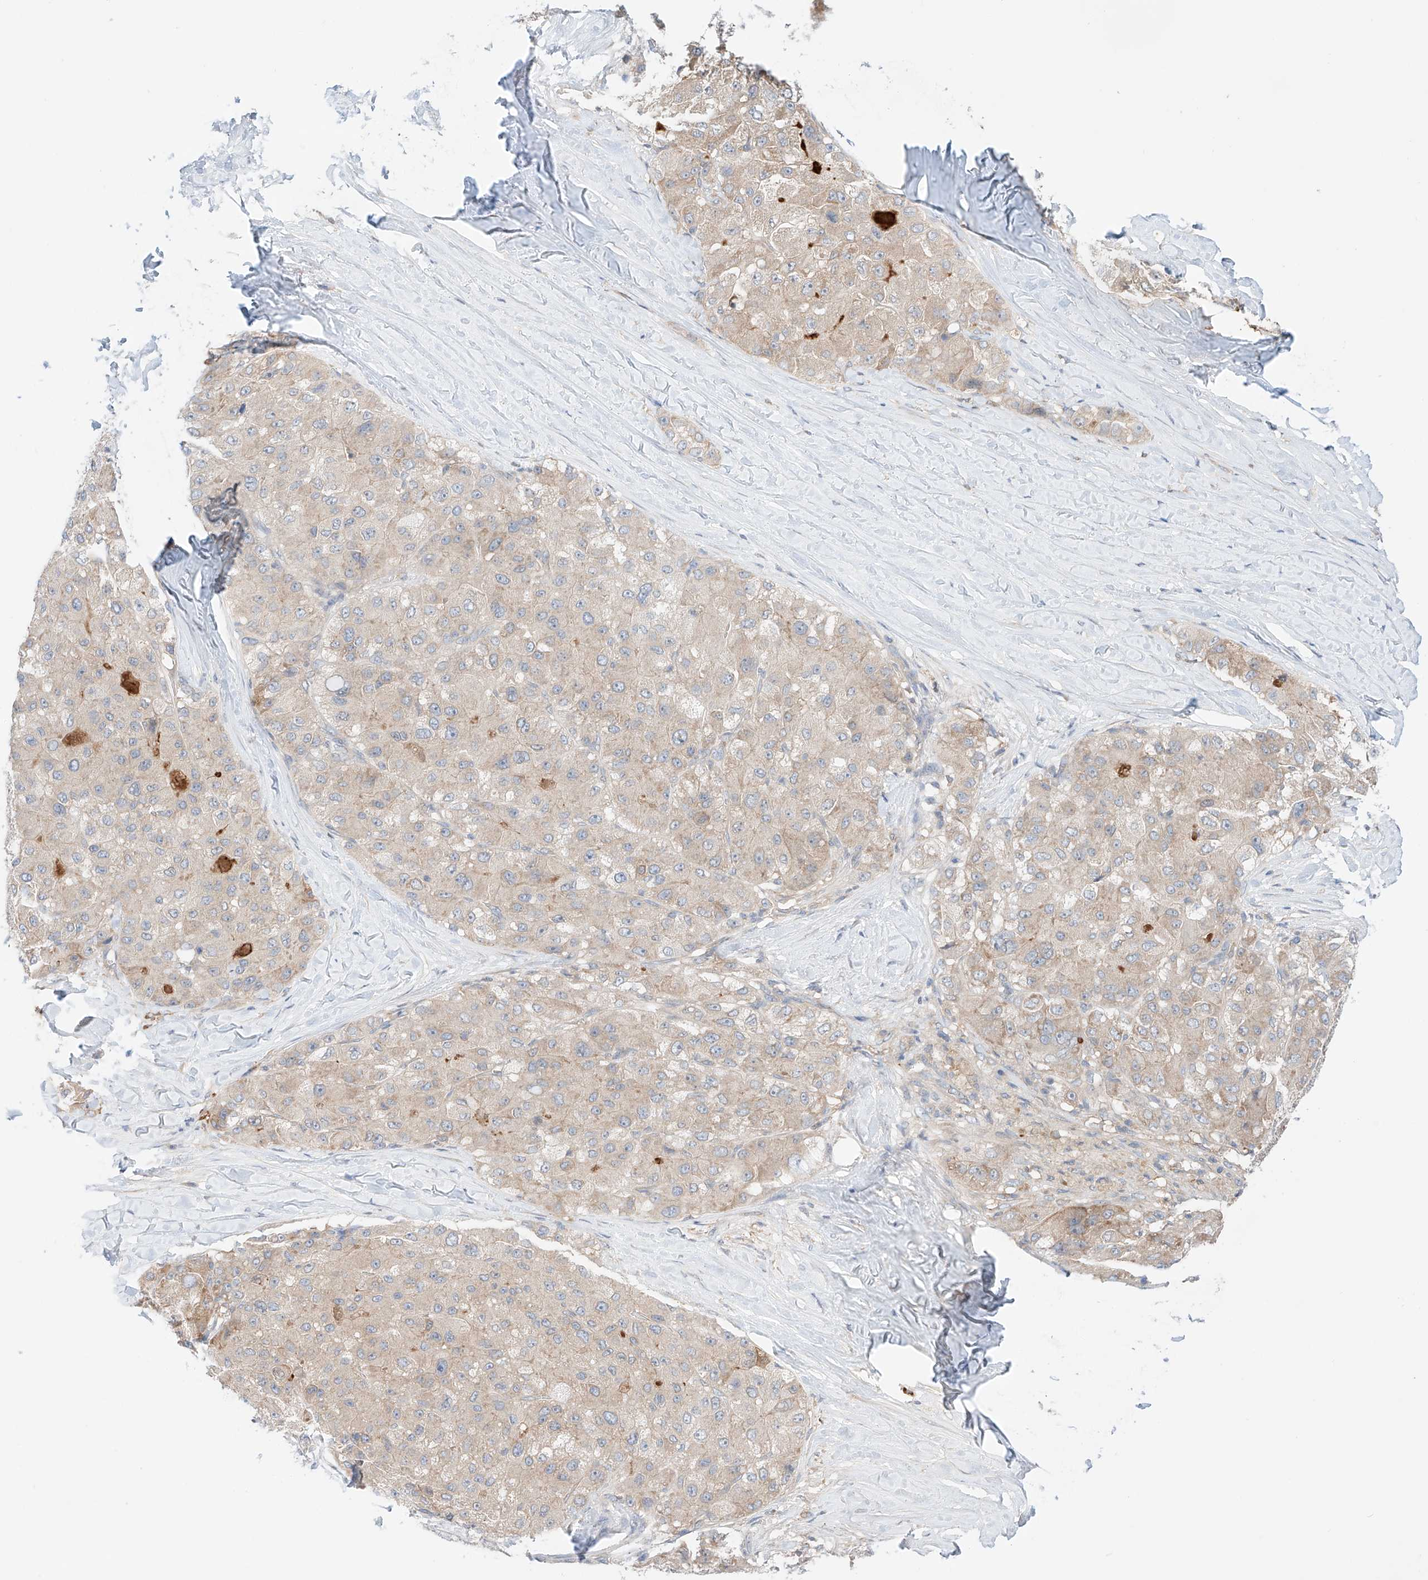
{"staining": {"intensity": "weak", "quantity": ">75%", "location": "cytoplasmic/membranous"}, "tissue": "liver cancer", "cell_type": "Tumor cells", "image_type": "cancer", "snomed": [{"axis": "morphology", "description": "Carcinoma, Hepatocellular, NOS"}, {"axis": "topography", "description": "Liver"}], "caption": "Human liver hepatocellular carcinoma stained with a brown dye reveals weak cytoplasmic/membranous positive expression in approximately >75% of tumor cells.", "gene": "PGGT1B", "patient": {"sex": "male", "age": 80}}